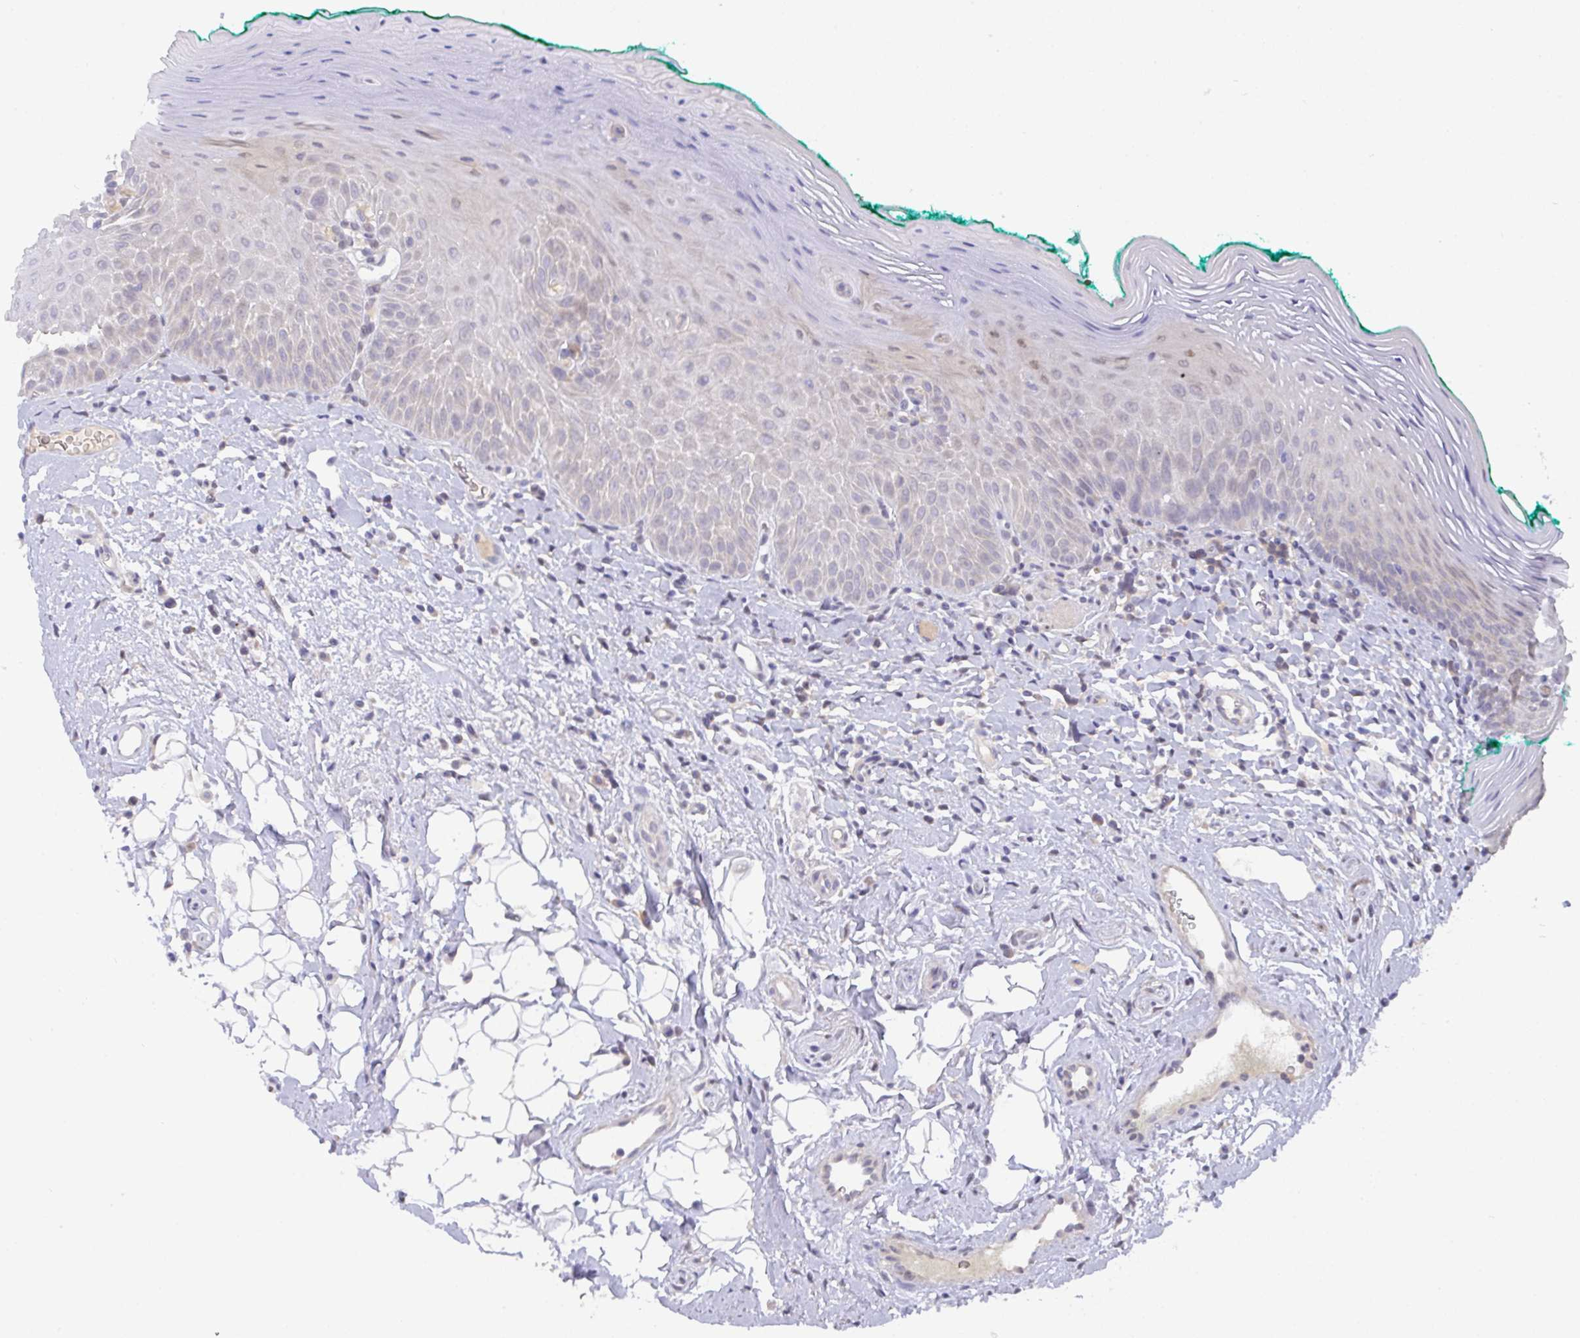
{"staining": {"intensity": "negative", "quantity": "none", "location": "none"}, "tissue": "oral mucosa", "cell_type": "Squamous epithelial cells", "image_type": "normal", "snomed": [{"axis": "morphology", "description": "Normal tissue, NOS"}, {"axis": "topography", "description": "Oral tissue"}, {"axis": "topography", "description": "Tounge, NOS"}], "caption": "Histopathology image shows no protein positivity in squamous epithelial cells of benign oral mucosa. Brightfield microscopy of IHC stained with DAB (brown) and hematoxylin (blue), captured at high magnification.", "gene": "L3HYPDH", "patient": {"sex": "male", "age": 83}}